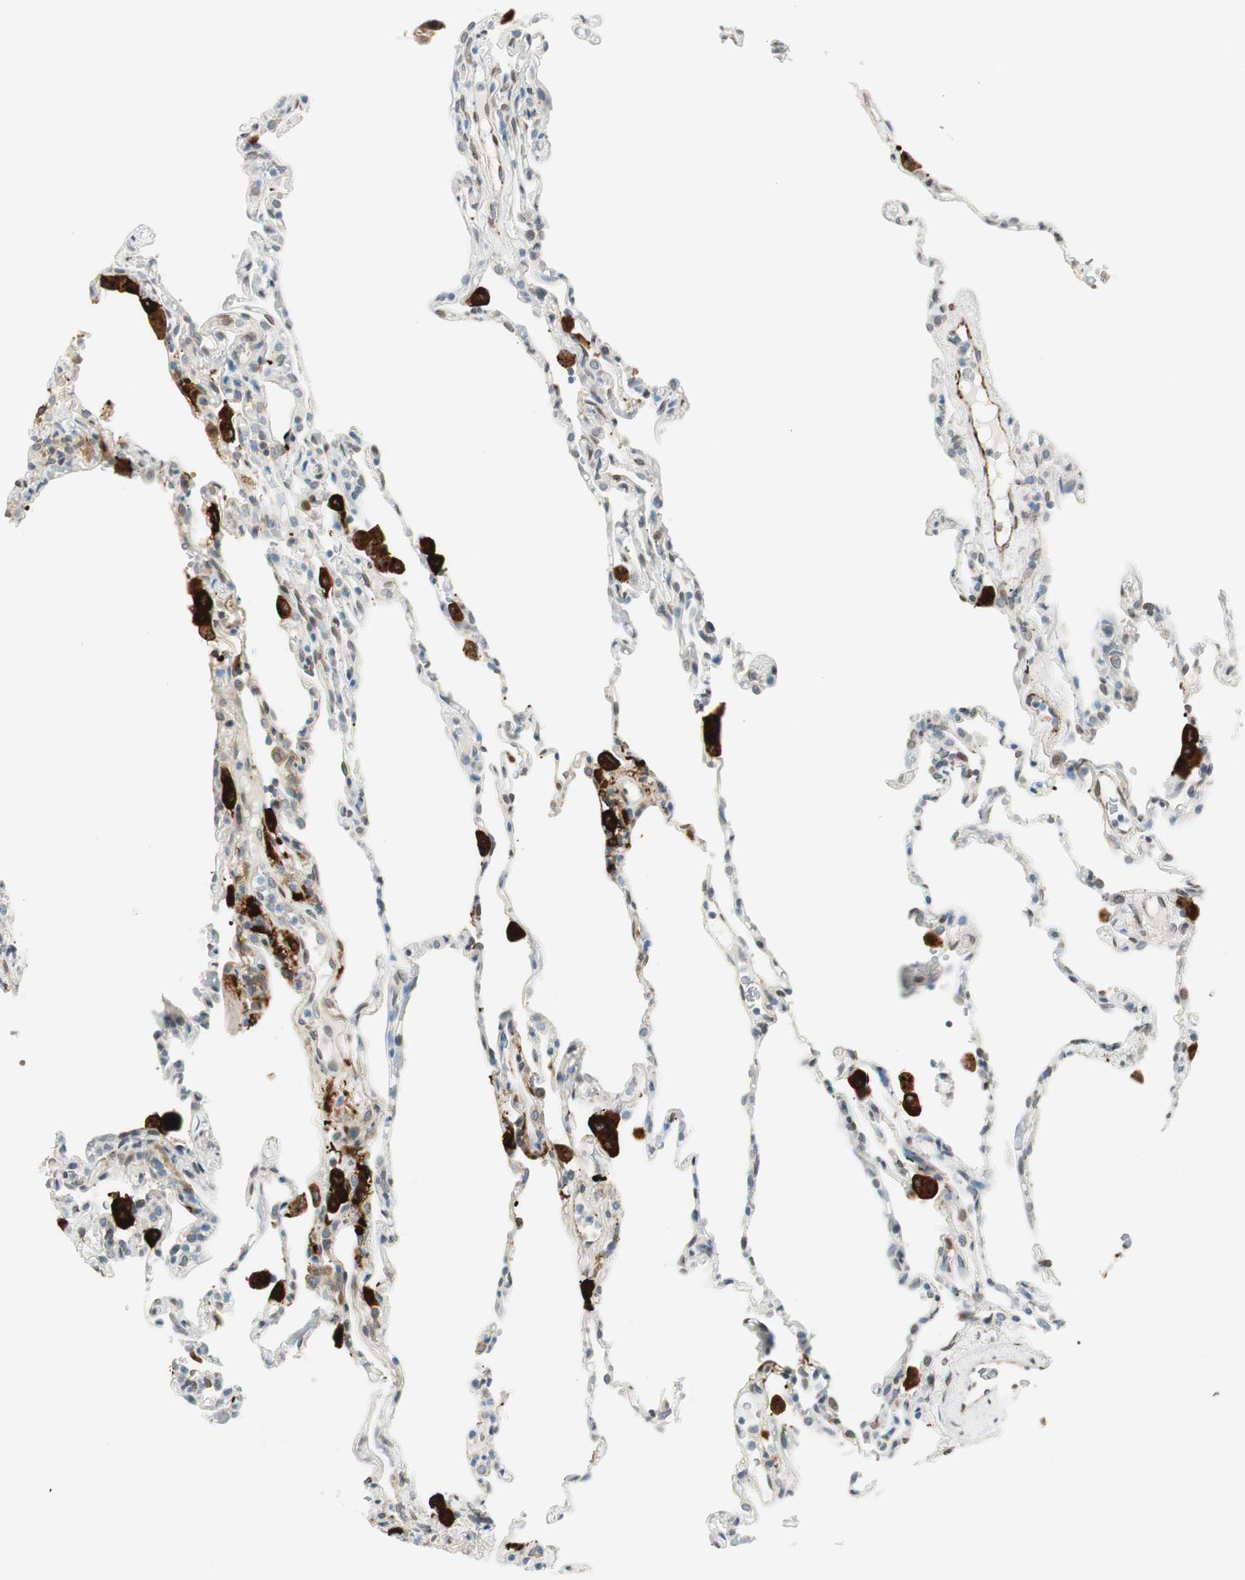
{"staining": {"intensity": "negative", "quantity": "none", "location": "none"}, "tissue": "lung", "cell_type": "Alveolar cells", "image_type": "normal", "snomed": [{"axis": "morphology", "description": "Normal tissue, NOS"}, {"axis": "topography", "description": "Lung"}], "caption": "The histopathology image shows no significant positivity in alveolar cells of lung.", "gene": "TMEM260", "patient": {"sex": "male", "age": 59}}